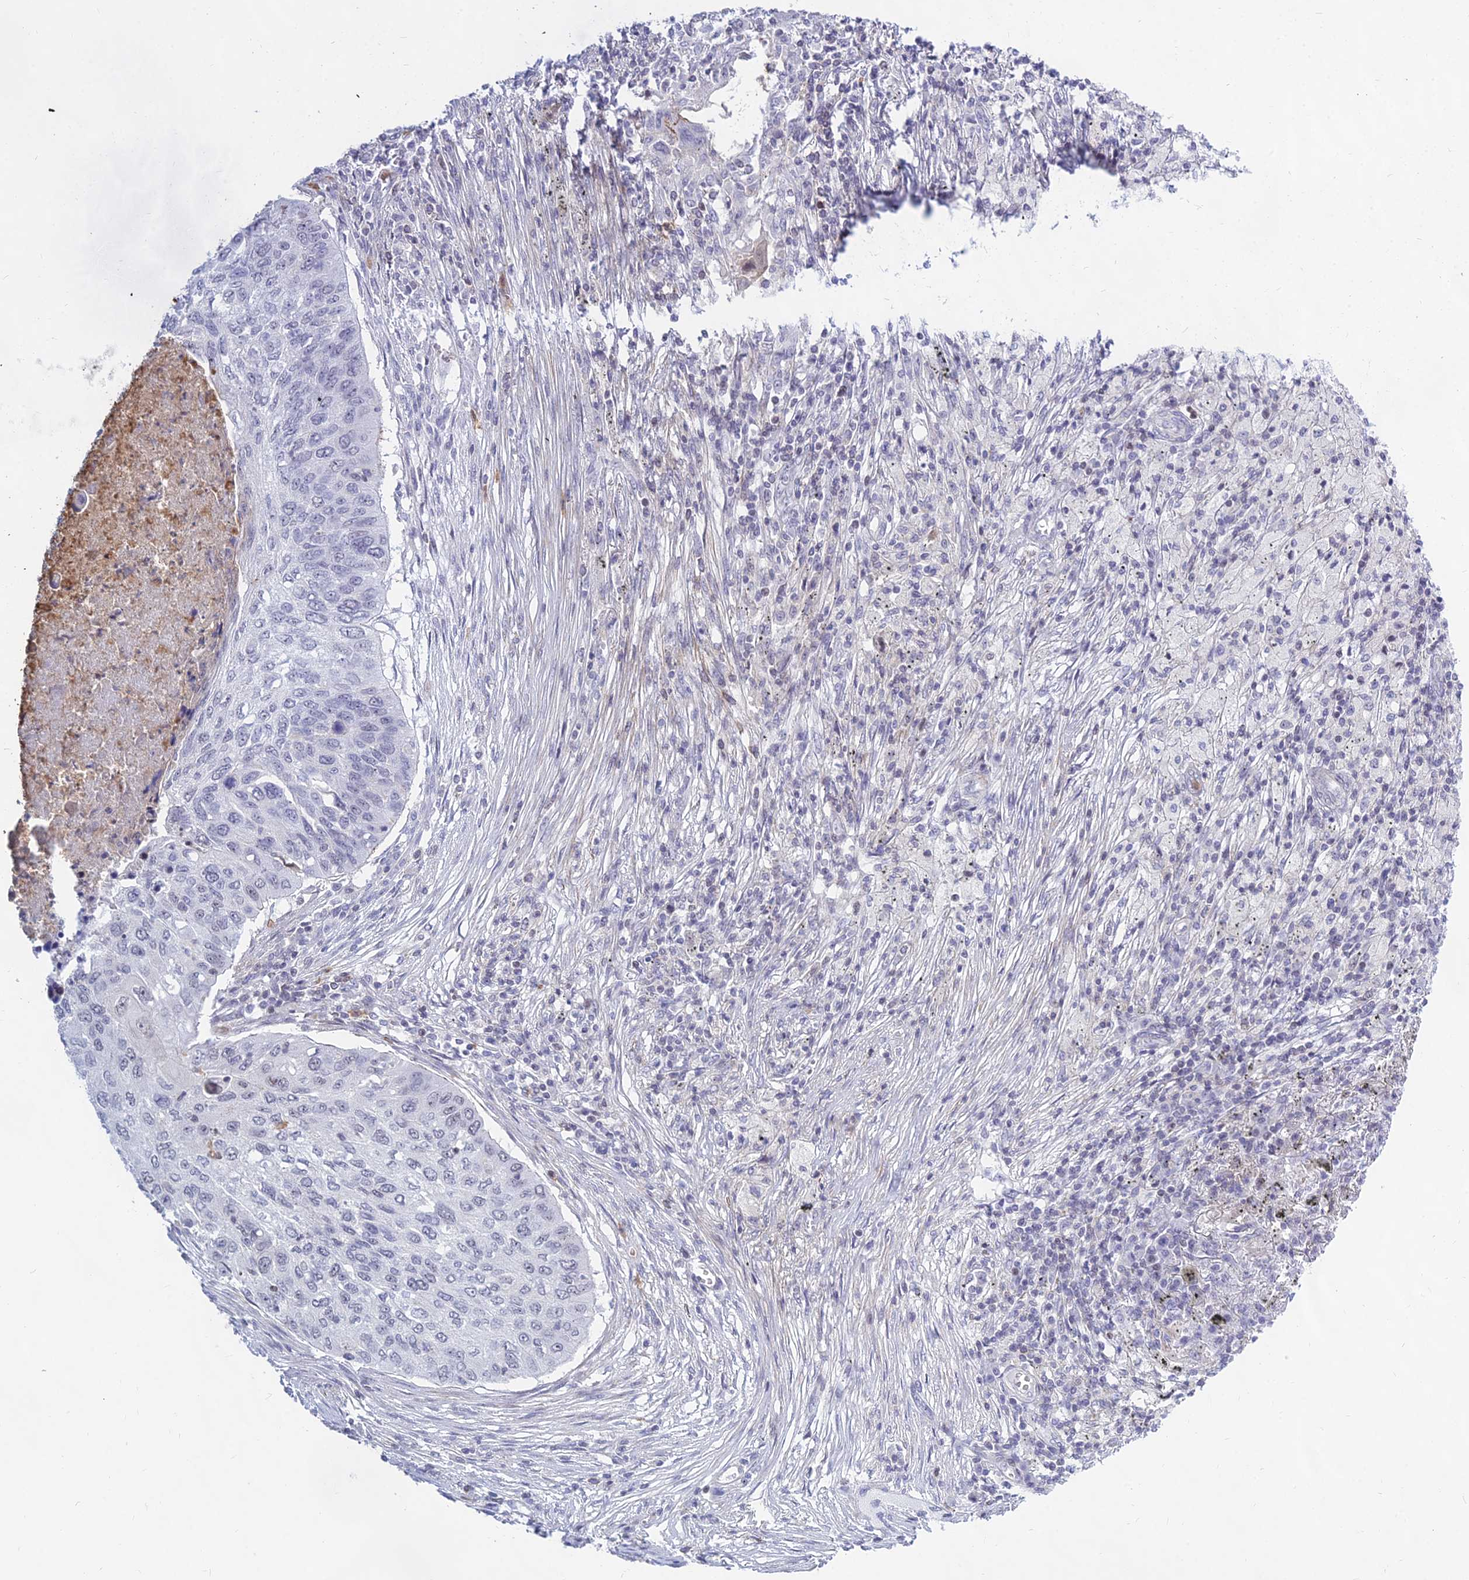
{"staining": {"intensity": "negative", "quantity": "none", "location": "none"}, "tissue": "lung cancer", "cell_type": "Tumor cells", "image_type": "cancer", "snomed": [{"axis": "morphology", "description": "Squamous cell carcinoma, NOS"}, {"axis": "topography", "description": "Lung"}], "caption": "Protein analysis of lung cancer displays no significant staining in tumor cells.", "gene": "KRR1", "patient": {"sex": "female", "age": 63}}